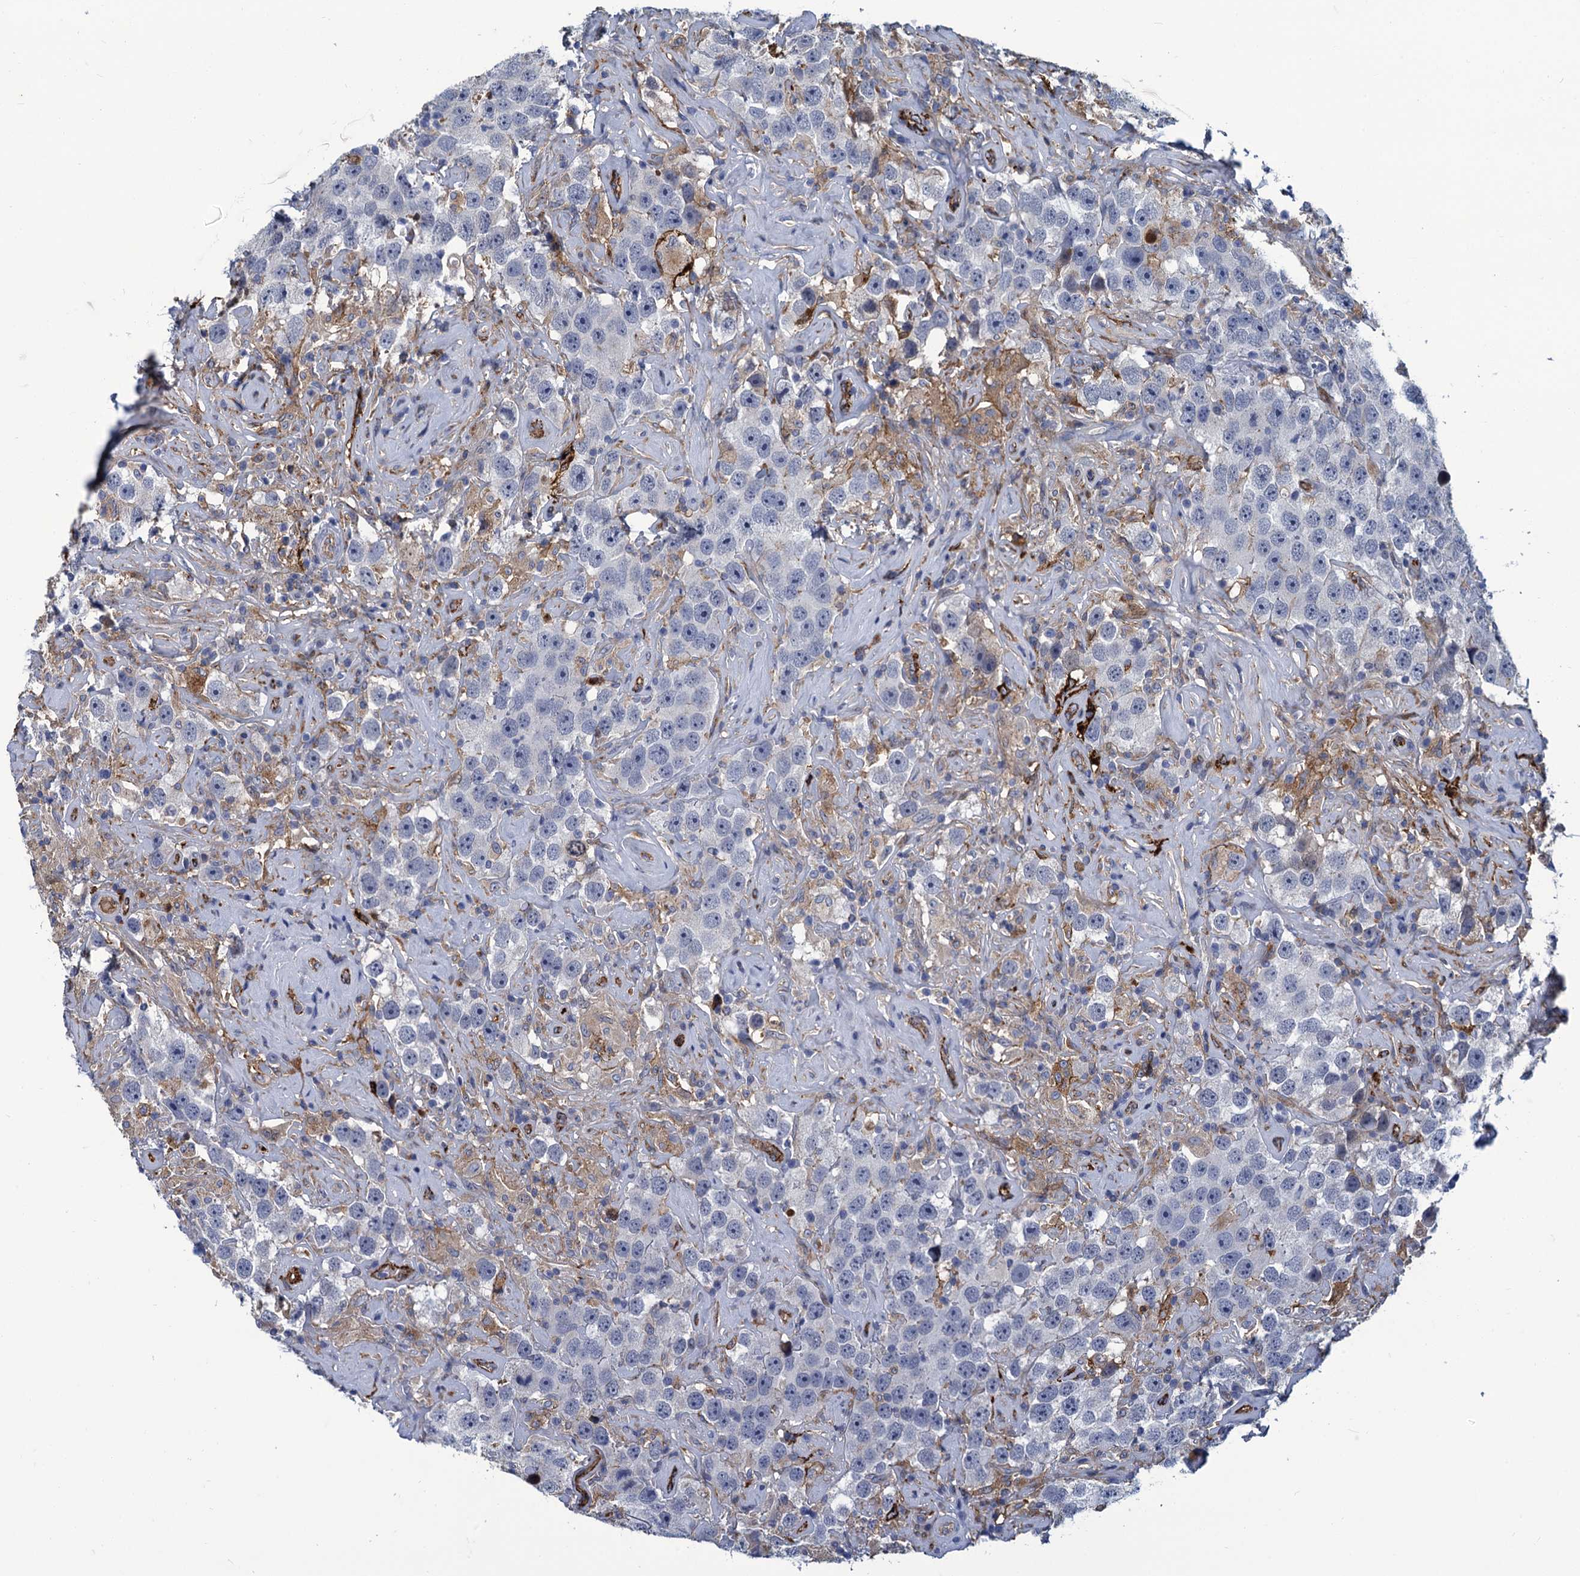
{"staining": {"intensity": "negative", "quantity": "none", "location": "none"}, "tissue": "testis cancer", "cell_type": "Tumor cells", "image_type": "cancer", "snomed": [{"axis": "morphology", "description": "Seminoma, NOS"}, {"axis": "topography", "description": "Testis"}], "caption": "Tumor cells show no significant expression in testis cancer (seminoma). (DAB IHC, high magnification).", "gene": "DNHD1", "patient": {"sex": "male", "age": 49}}